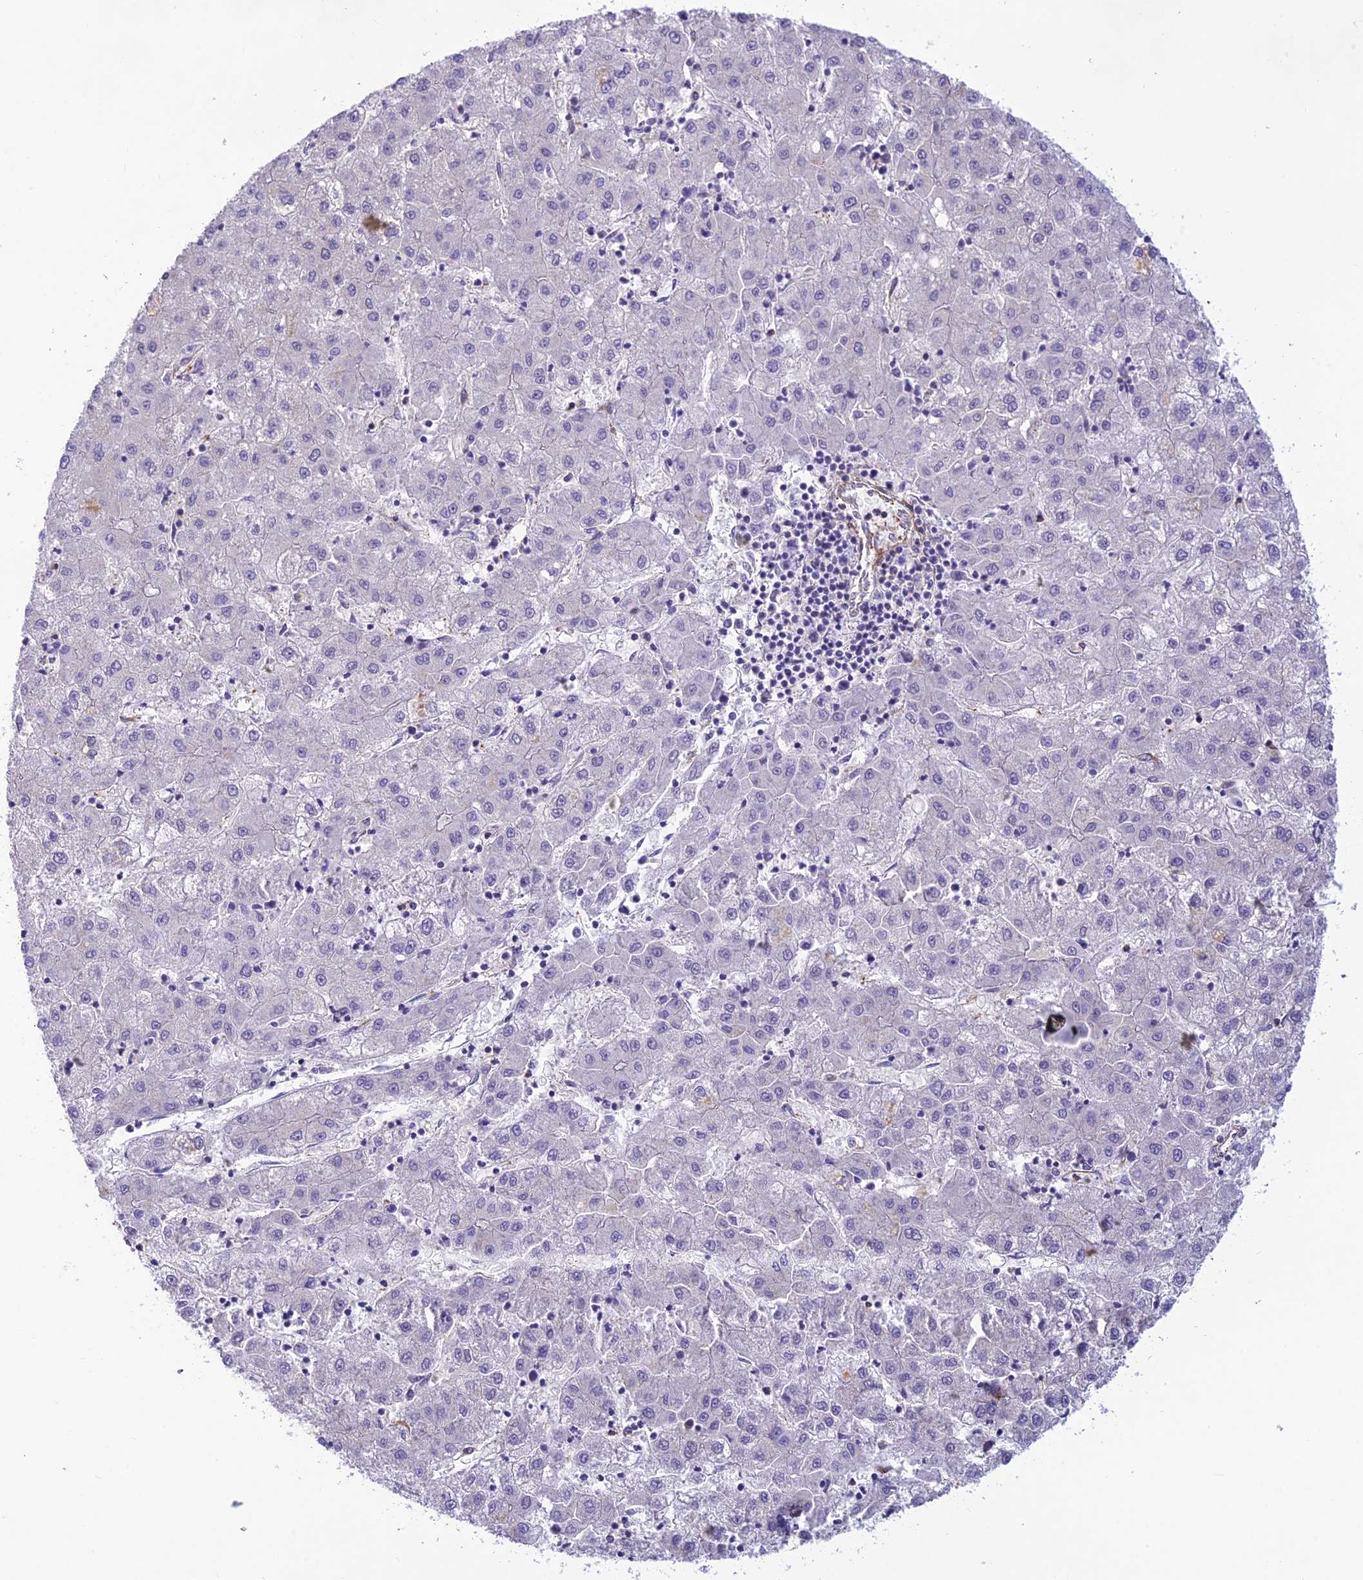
{"staining": {"intensity": "negative", "quantity": "none", "location": "none"}, "tissue": "liver cancer", "cell_type": "Tumor cells", "image_type": "cancer", "snomed": [{"axis": "morphology", "description": "Carcinoma, Hepatocellular, NOS"}, {"axis": "topography", "description": "Liver"}], "caption": "Protein analysis of liver cancer demonstrates no significant staining in tumor cells. (DAB (3,3'-diaminobenzidine) IHC visualized using brightfield microscopy, high magnification).", "gene": "FBXW4", "patient": {"sex": "male", "age": 72}}